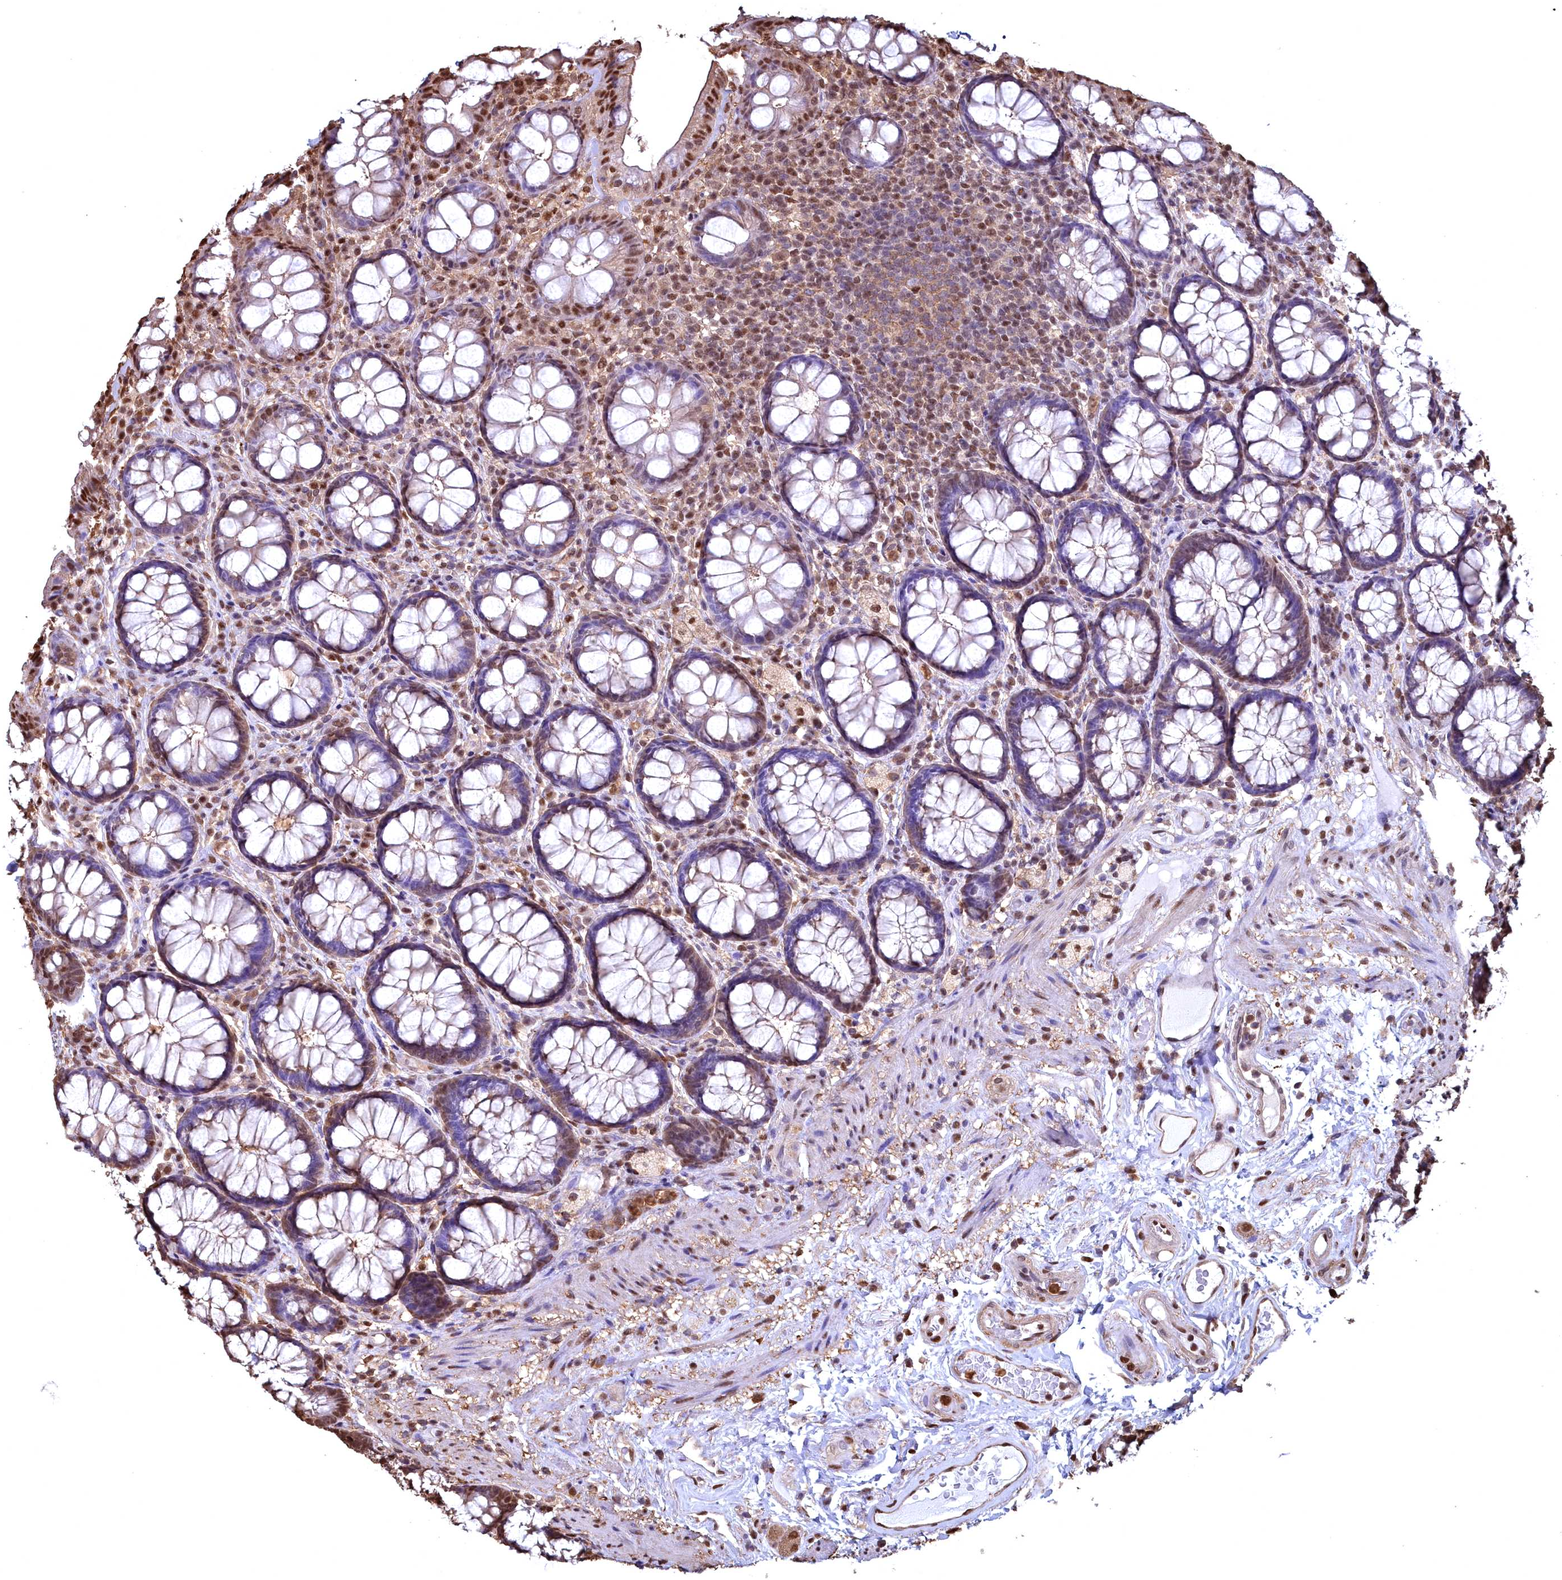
{"staining": {"intensity": "moderate", "quantity": "25%-75%", "location": "cytoplasmic/membranous,nuclear"}, "tissue": "rectum", "cell_type": "Glandular cells", "image_type": "normal", "snomed": [{"axis": "morphology", "description": "Normal tissue, NOS"}, {"axis": "topography", "description": "Rectum"}], "caption": "Immunohistochemical staining of normal rectum displays 25%-75% levels of moderate cytoplasmic/membranous,nuclear protein staining in about 25%-75% of glandular cells. The protein is stained brown, and the nuclei are stained in blue (DAB (3,3'-diaminobenzidine) IHC with brightfield microscopy, high magnification).", "gene": "GAPDH", "patient": {"sex": "male", "age": 83}}